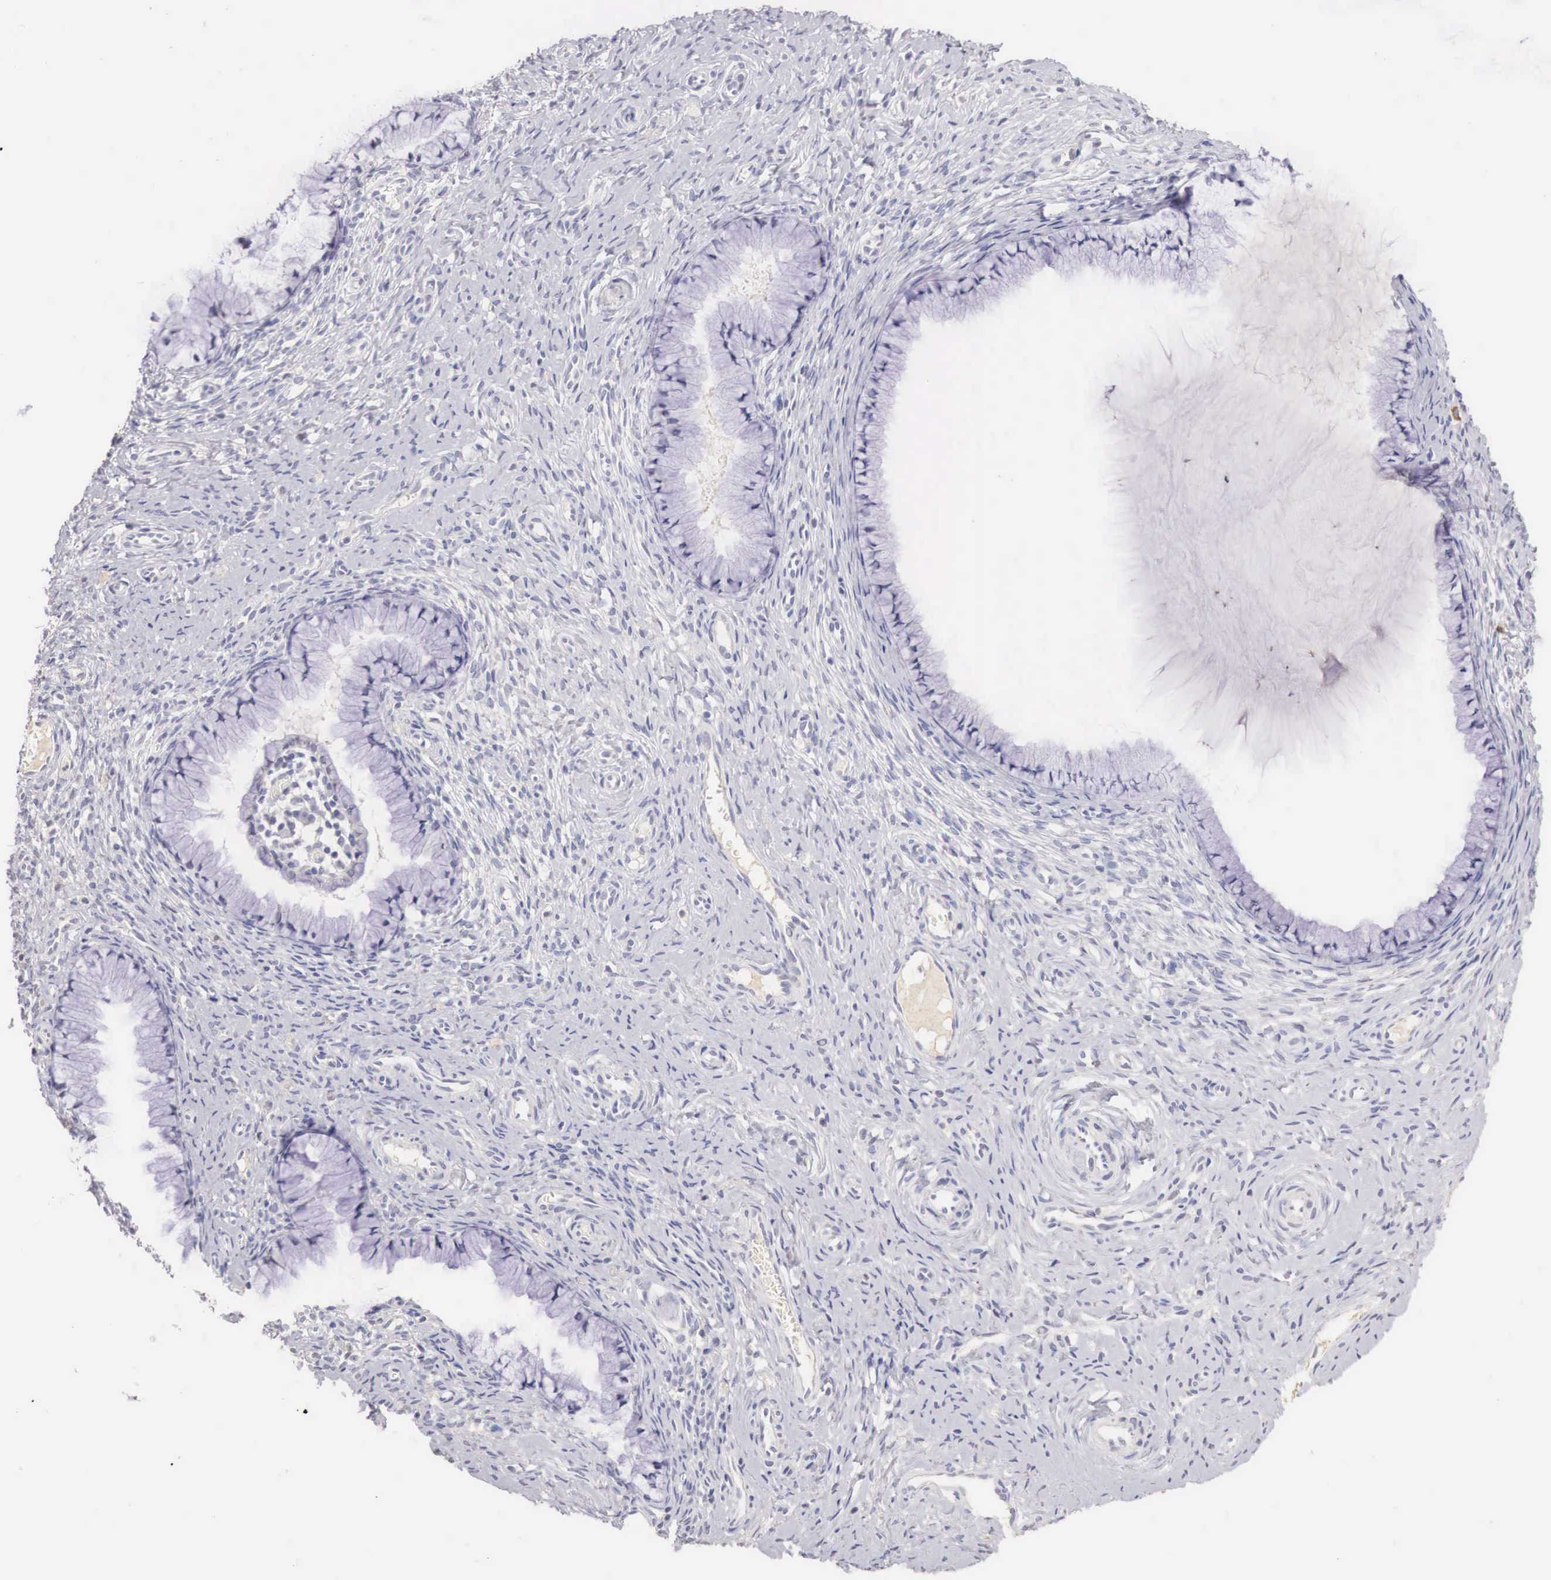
{"staining": {"intensity": "negative", "quantity": "none", "location": "none"}, "tissue": "cervix", "cell_type": "Glandular cells", "image_type": "normal", "snomed": [{"axis": "morphology", "description": "Normal tissue, NOS"}, {"axis": "topography", "description": "Cervix"}], "caption": "The immunohistochemistry (IHC) photomicrograph has no significant positivity in glandular cells of cervix.", "gene": "ITIH6", "patient": {"sex": "female", "age": 70}}